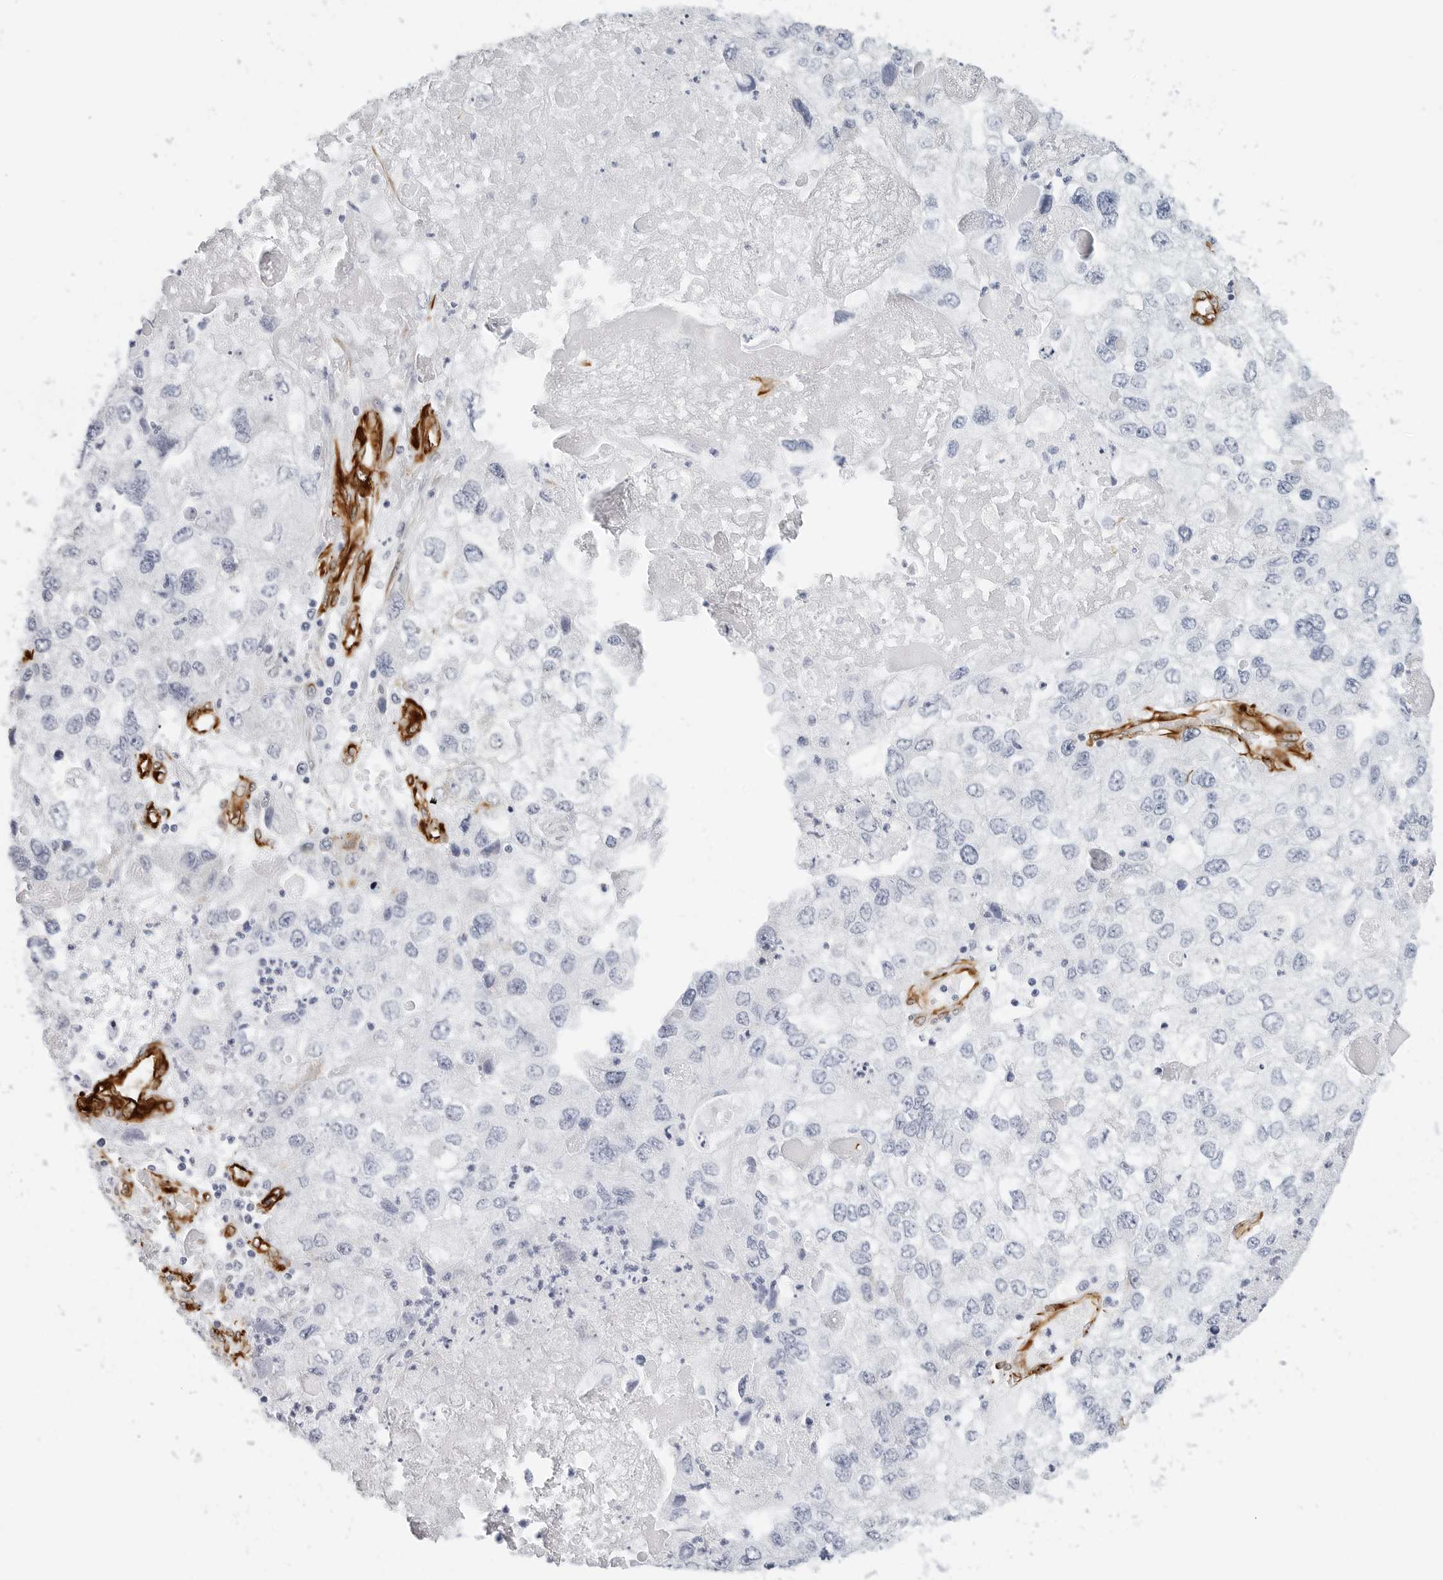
{"staining": {"intensity": "negative", "quantity": "none", "location": "none"}, "tissue": "endometrial cancer", "cell_type": "Tumor cells", "image_type": "cancer", "snomed": [{"axis": "morphology", "description": "Adenocarcinoma, NOS"}, {"axis": "topography", "description": "Endometrium"}], "caption": "A high-resolution photomicrograph shows IHC staining of endometrial cancer, which shows no significant expression in tumor cells.", "gene": "NES", "patient": {"sex": "female", "age": 49}}